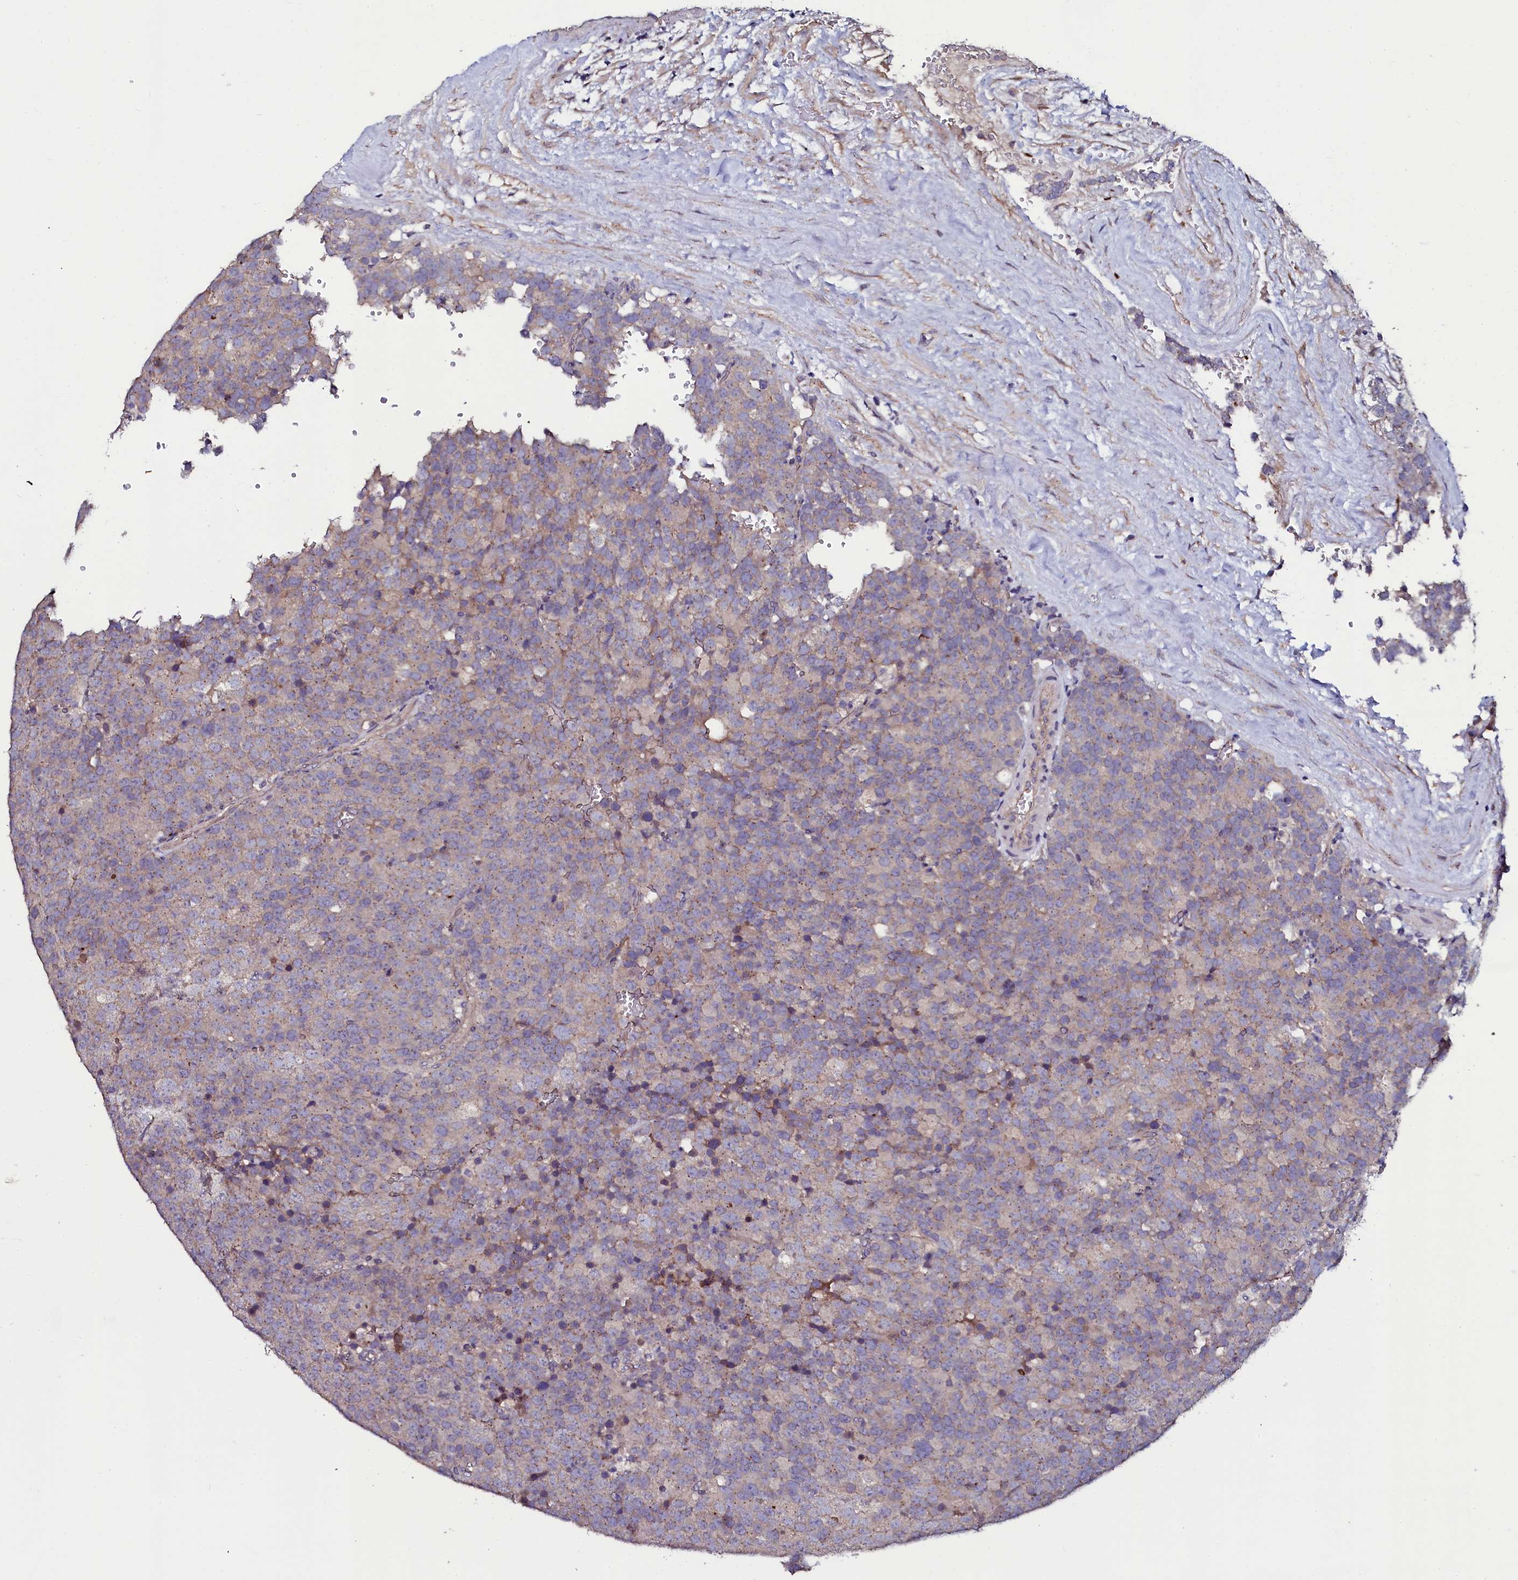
{"staining": {"intensity": "weak", "quantity": "<25%", "location": "cytoplasmic/membranous"}, "tissue": "testis cancer", "cell_type": "Tumor cells", "image_type": "cancer", "snomed": [{"axis": "morphology", "description": "Seminoma, NOS"}, {"axis": "topography", "description": "Testis"}], "caption": "Human testis cancer stained for a protein using IHC exhibits no staining in tumor cells.", "gene": "USPL1", "patient": {"sex": "male", "age": 71}}